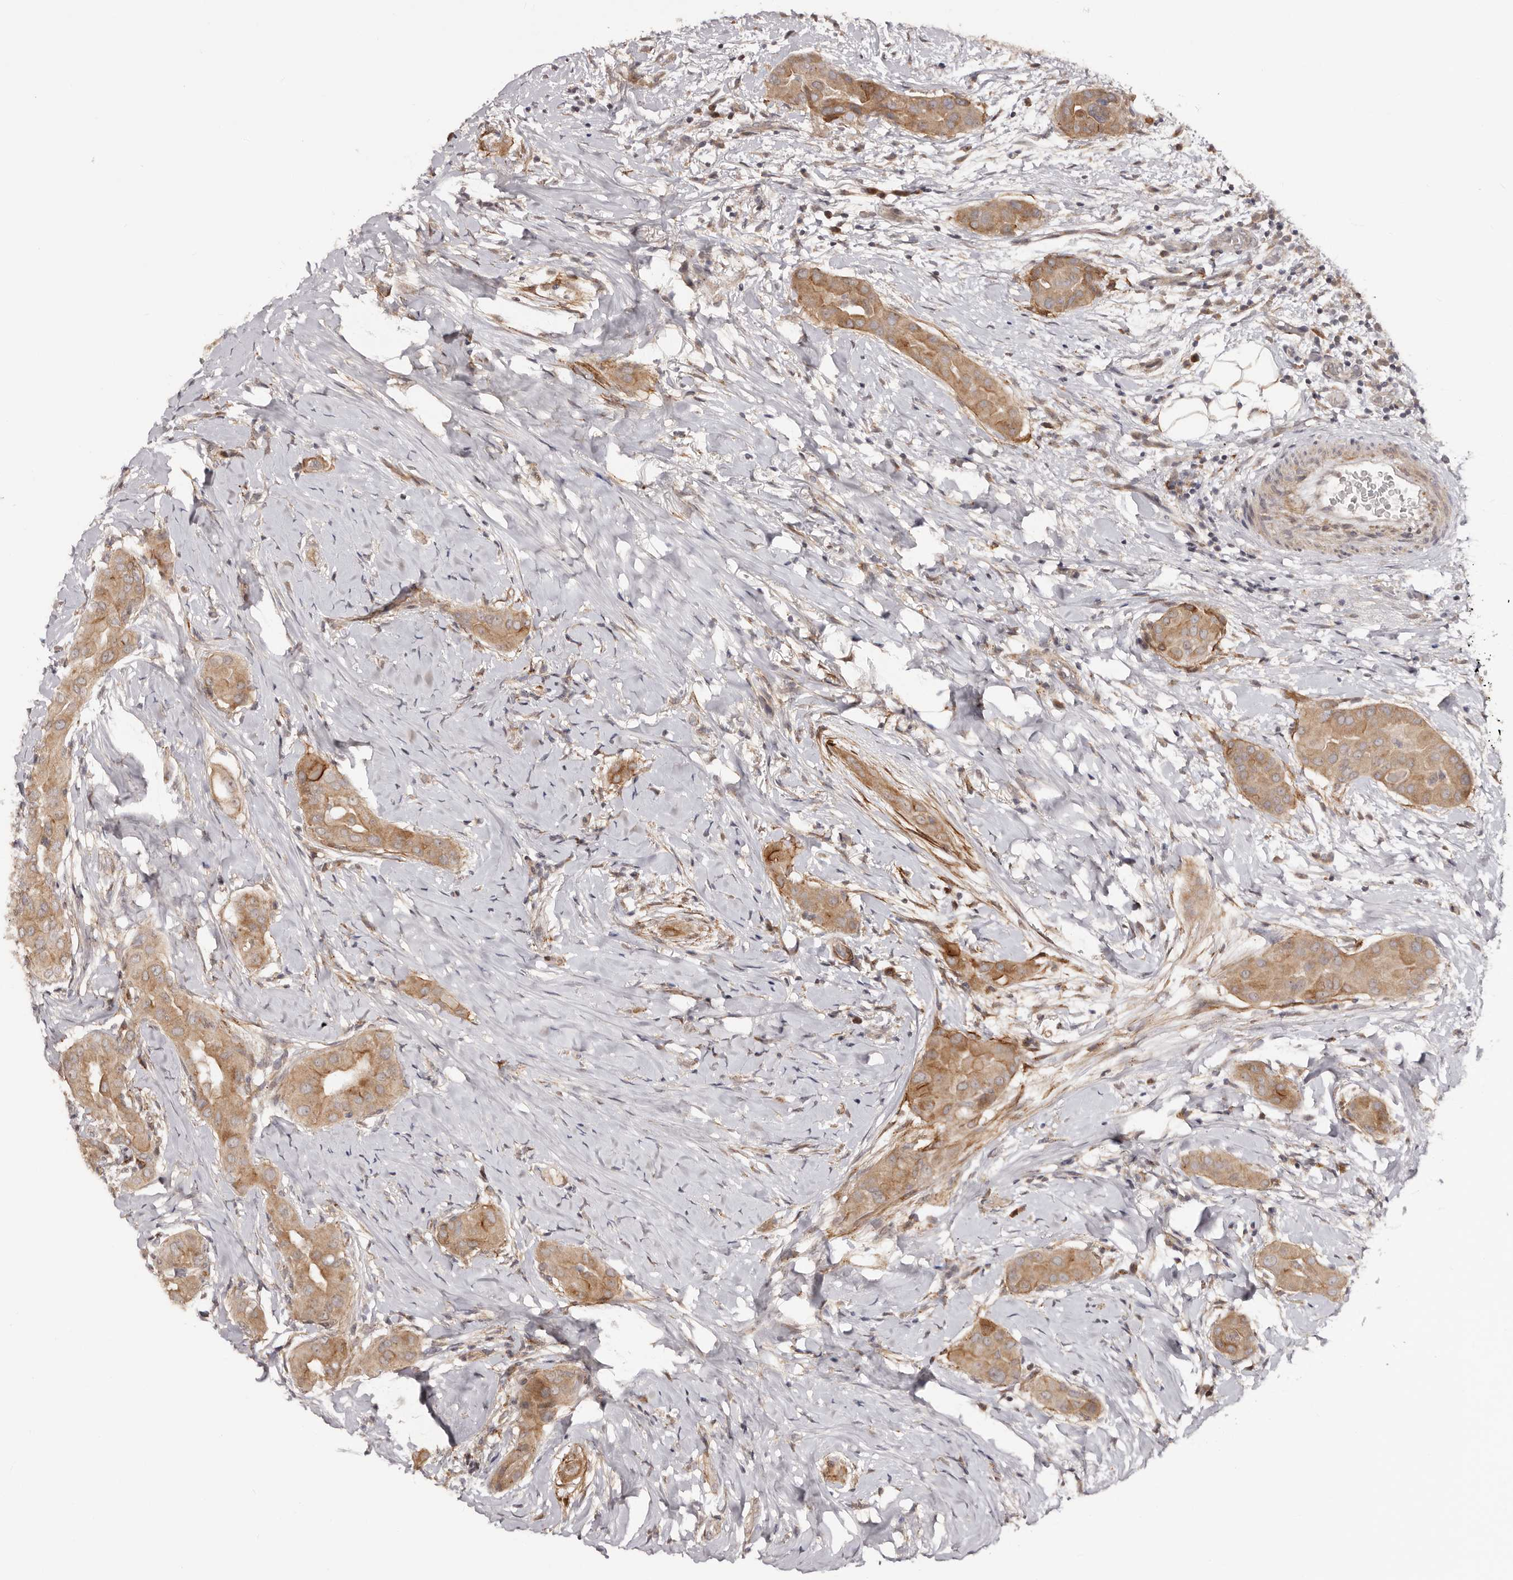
{"staining": {"intensity": "moderate", "quantity": ">75%", "location": "cytoplasmic/membranous"}, "tissue": "thyroid cancer", "cell_type": "Tumor cells", "image_type": "cancer", "snomed": [{"axis": "morphology", "description": "Papillary adenocarcinoma, NOS"}, {"axis": "topography", "description": "Thyroid gland"}], "caption": "The immunohistochemical stain highlights moderate cytoplasmic/membranous positivity in tumor cells of thyroid cancer (papillary adenocarcinoma) tissue.", "gene": "MICAL2", "patient": {"sex": "male", "age": 33}}